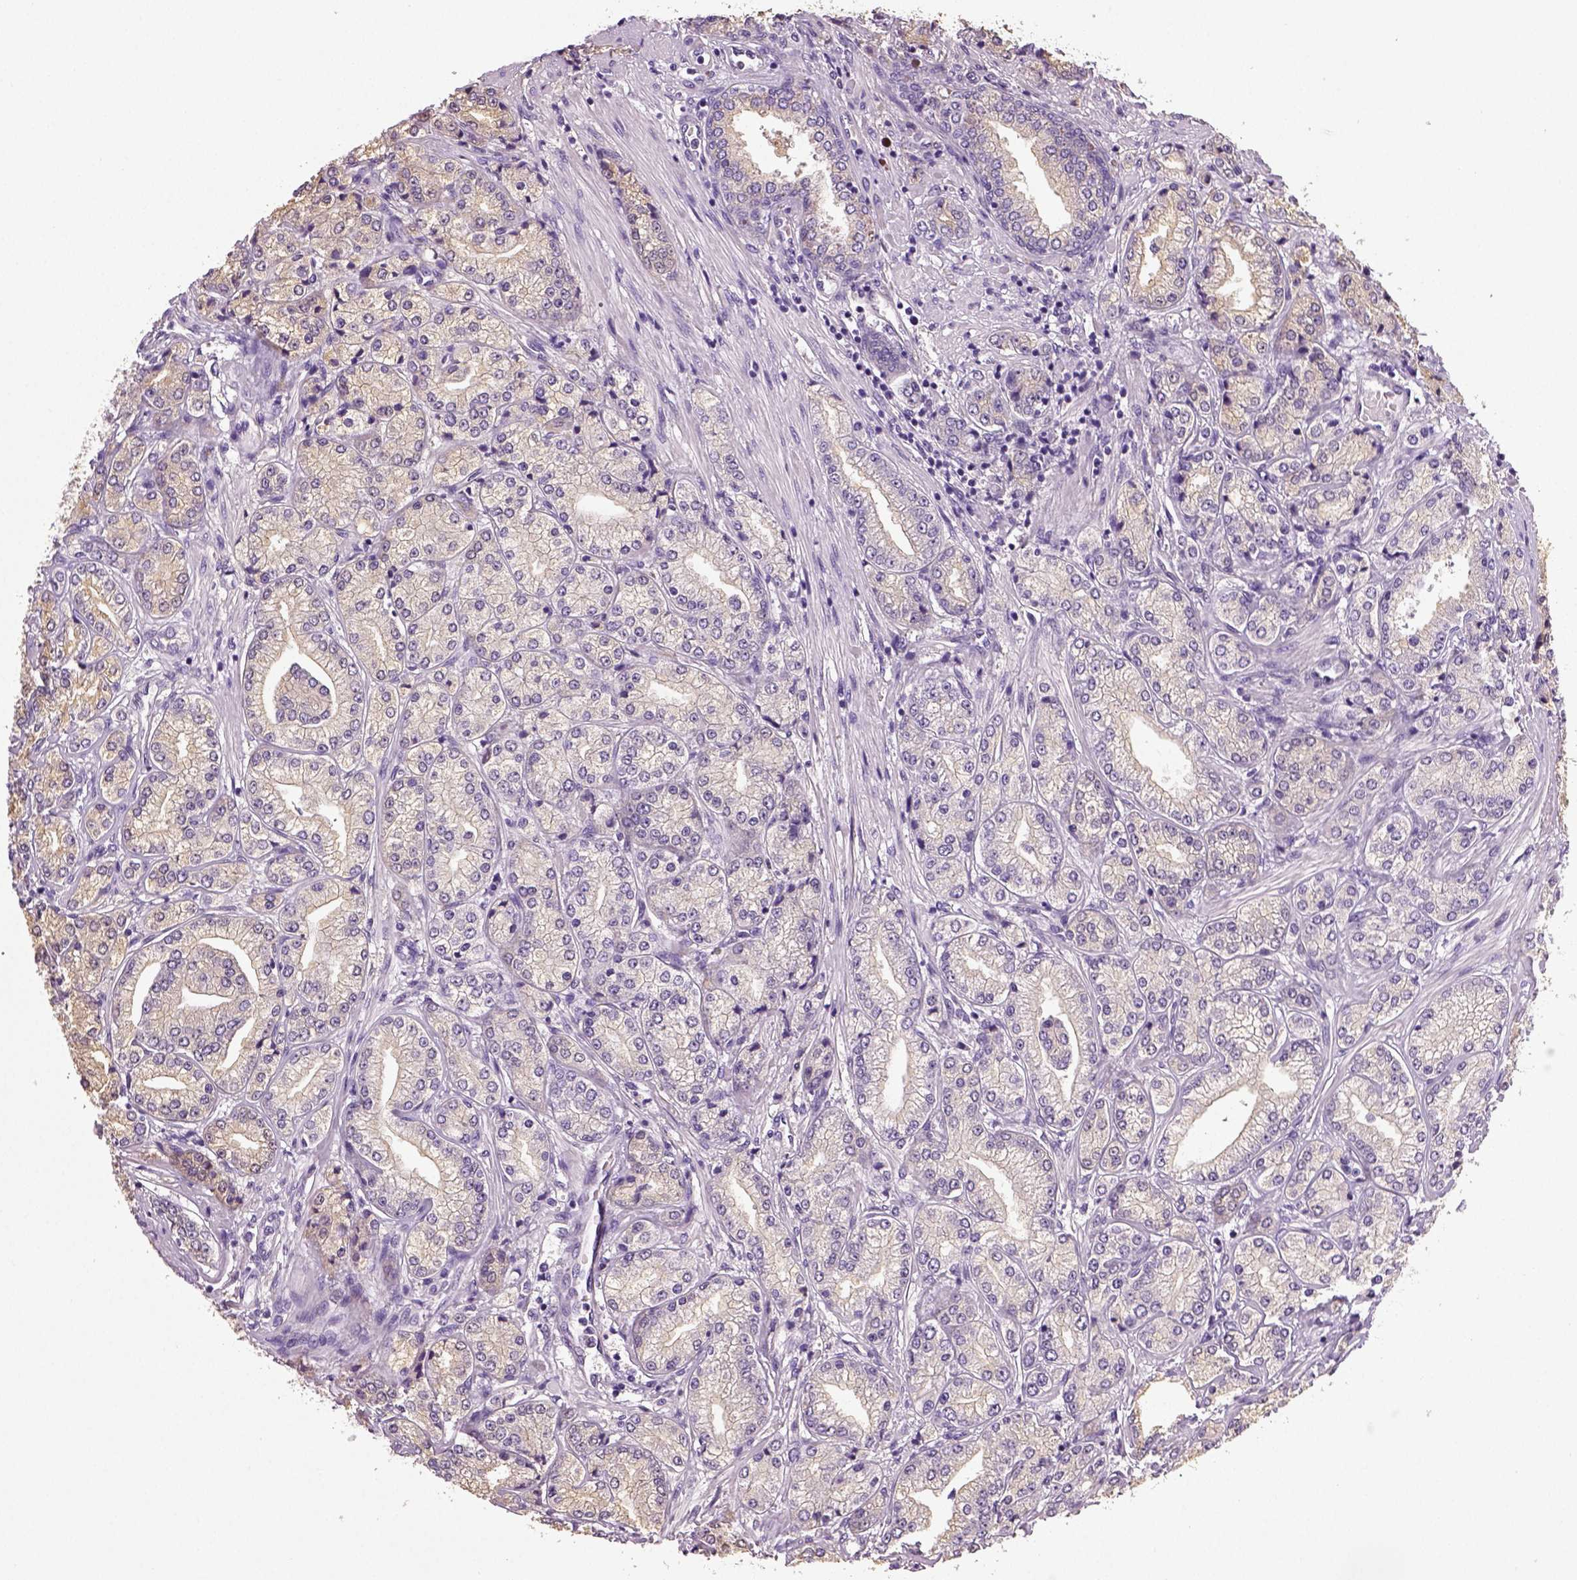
{"staining": {"intensity": "negative", "quantity": "none", "location": "none"}, "tissue": "prostate cancer", "cell_type": "Tumor cells", "image_type": "cancer", "snomed": [{"axis": "morphology", "description": "Adenocarcinoma, NOS"}, {"axis": "topography", "description": "Prostate"}], "caption": "IHC of prostate adenocarcinoma demonstrates no staining in tumor cells.", "gene": "NECAB2", "patient": {"sex": "male", "age": 63}}